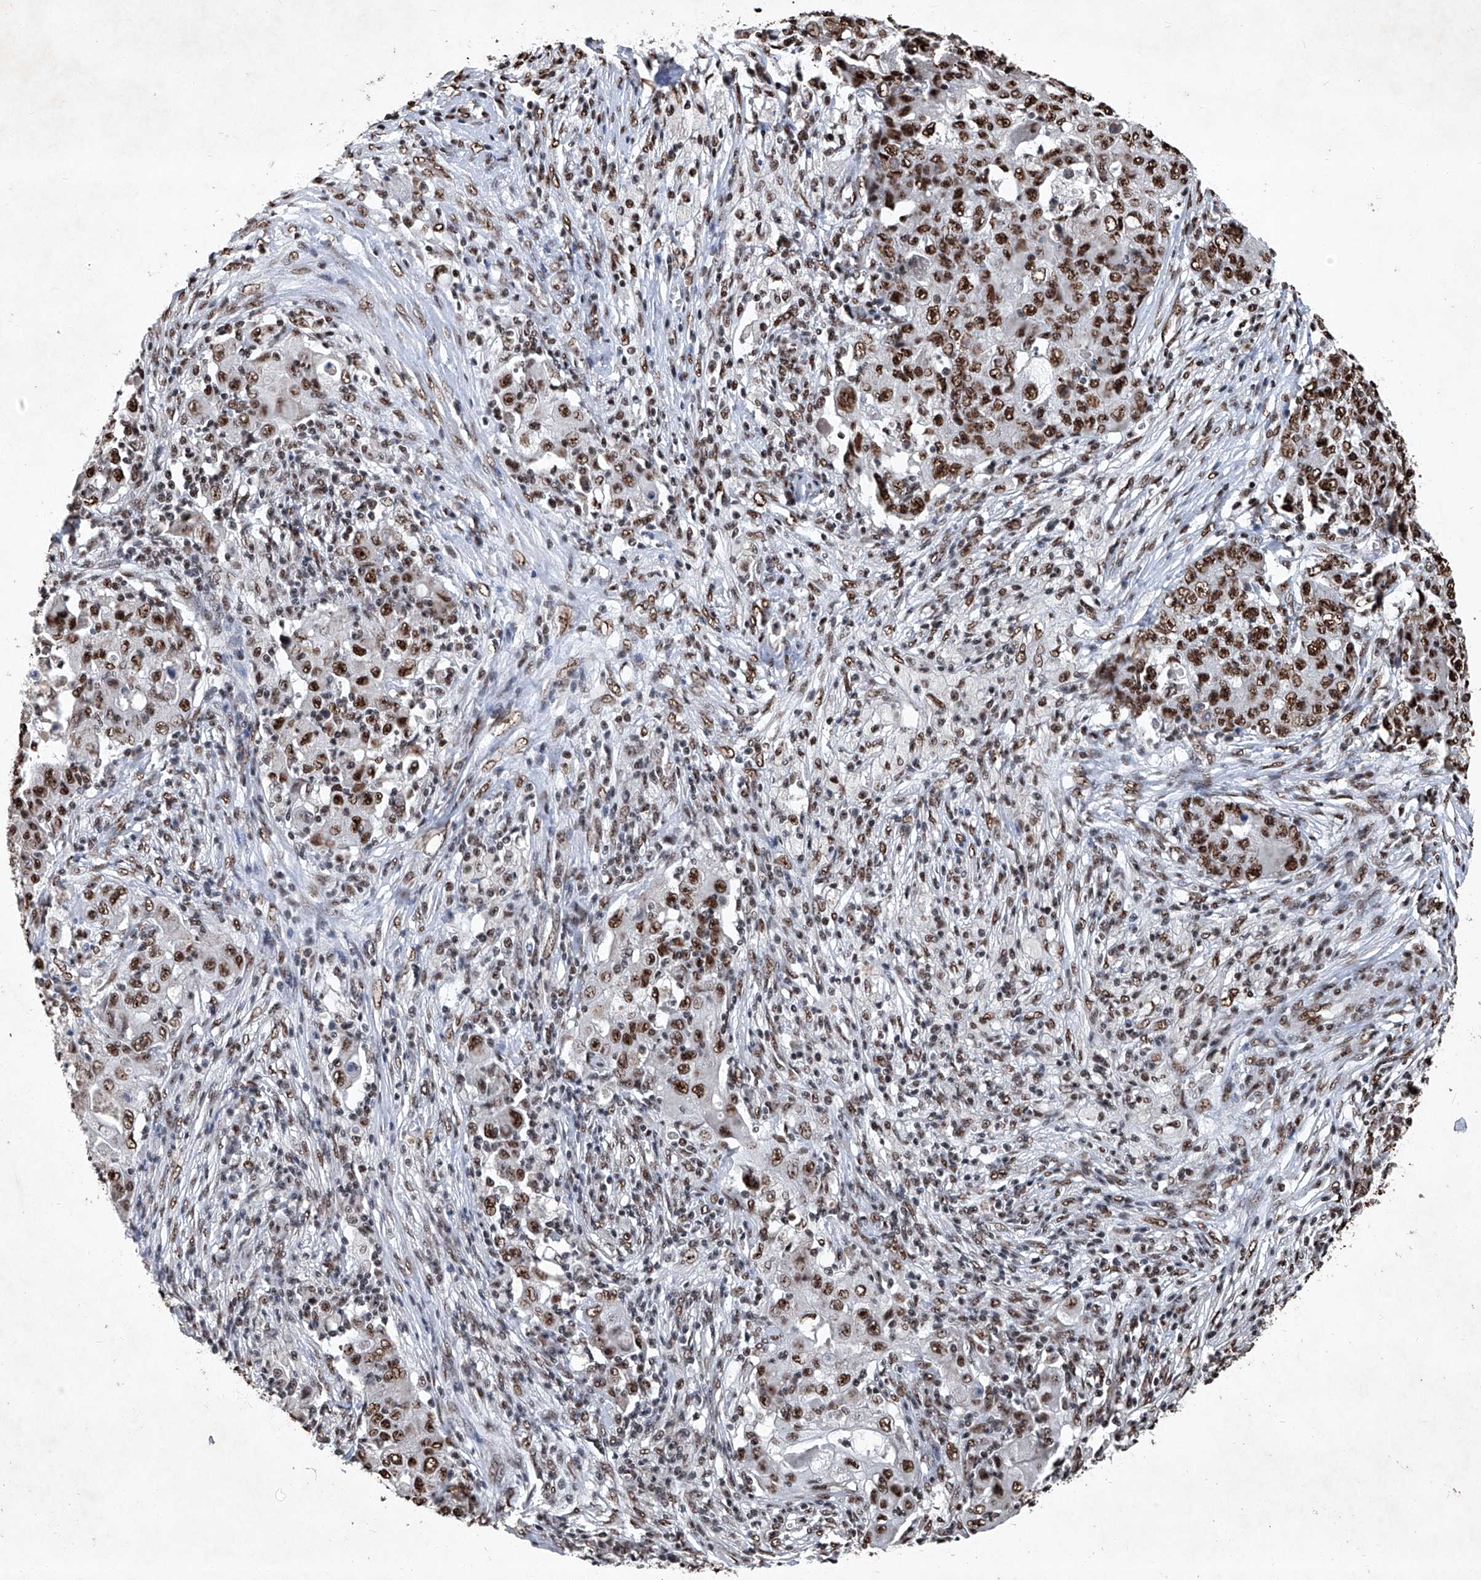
{"staining": {"intensity": "moderate", "quantity": ">75%", "location": "nuclear"}, "tissue": "ovarian cancer", "cell_type": "Tumor cells", "image_type": "cancer", "snomed": [{"axis": "morphology", "description": "Carcinoma, endometroid"}, {"axis": "topography", "description": "Ovary"}], "caption": "This micrograph displays endometroid carcinoma (ovarian) stained with immunohistochemistry to label a protein in brown. The nuclear of tumor cells show moderate positivity for the protein. Nuclei are counter-stained blue.", "gene": "DDX39B", "patient": {"sex": "female", "age": 42}}